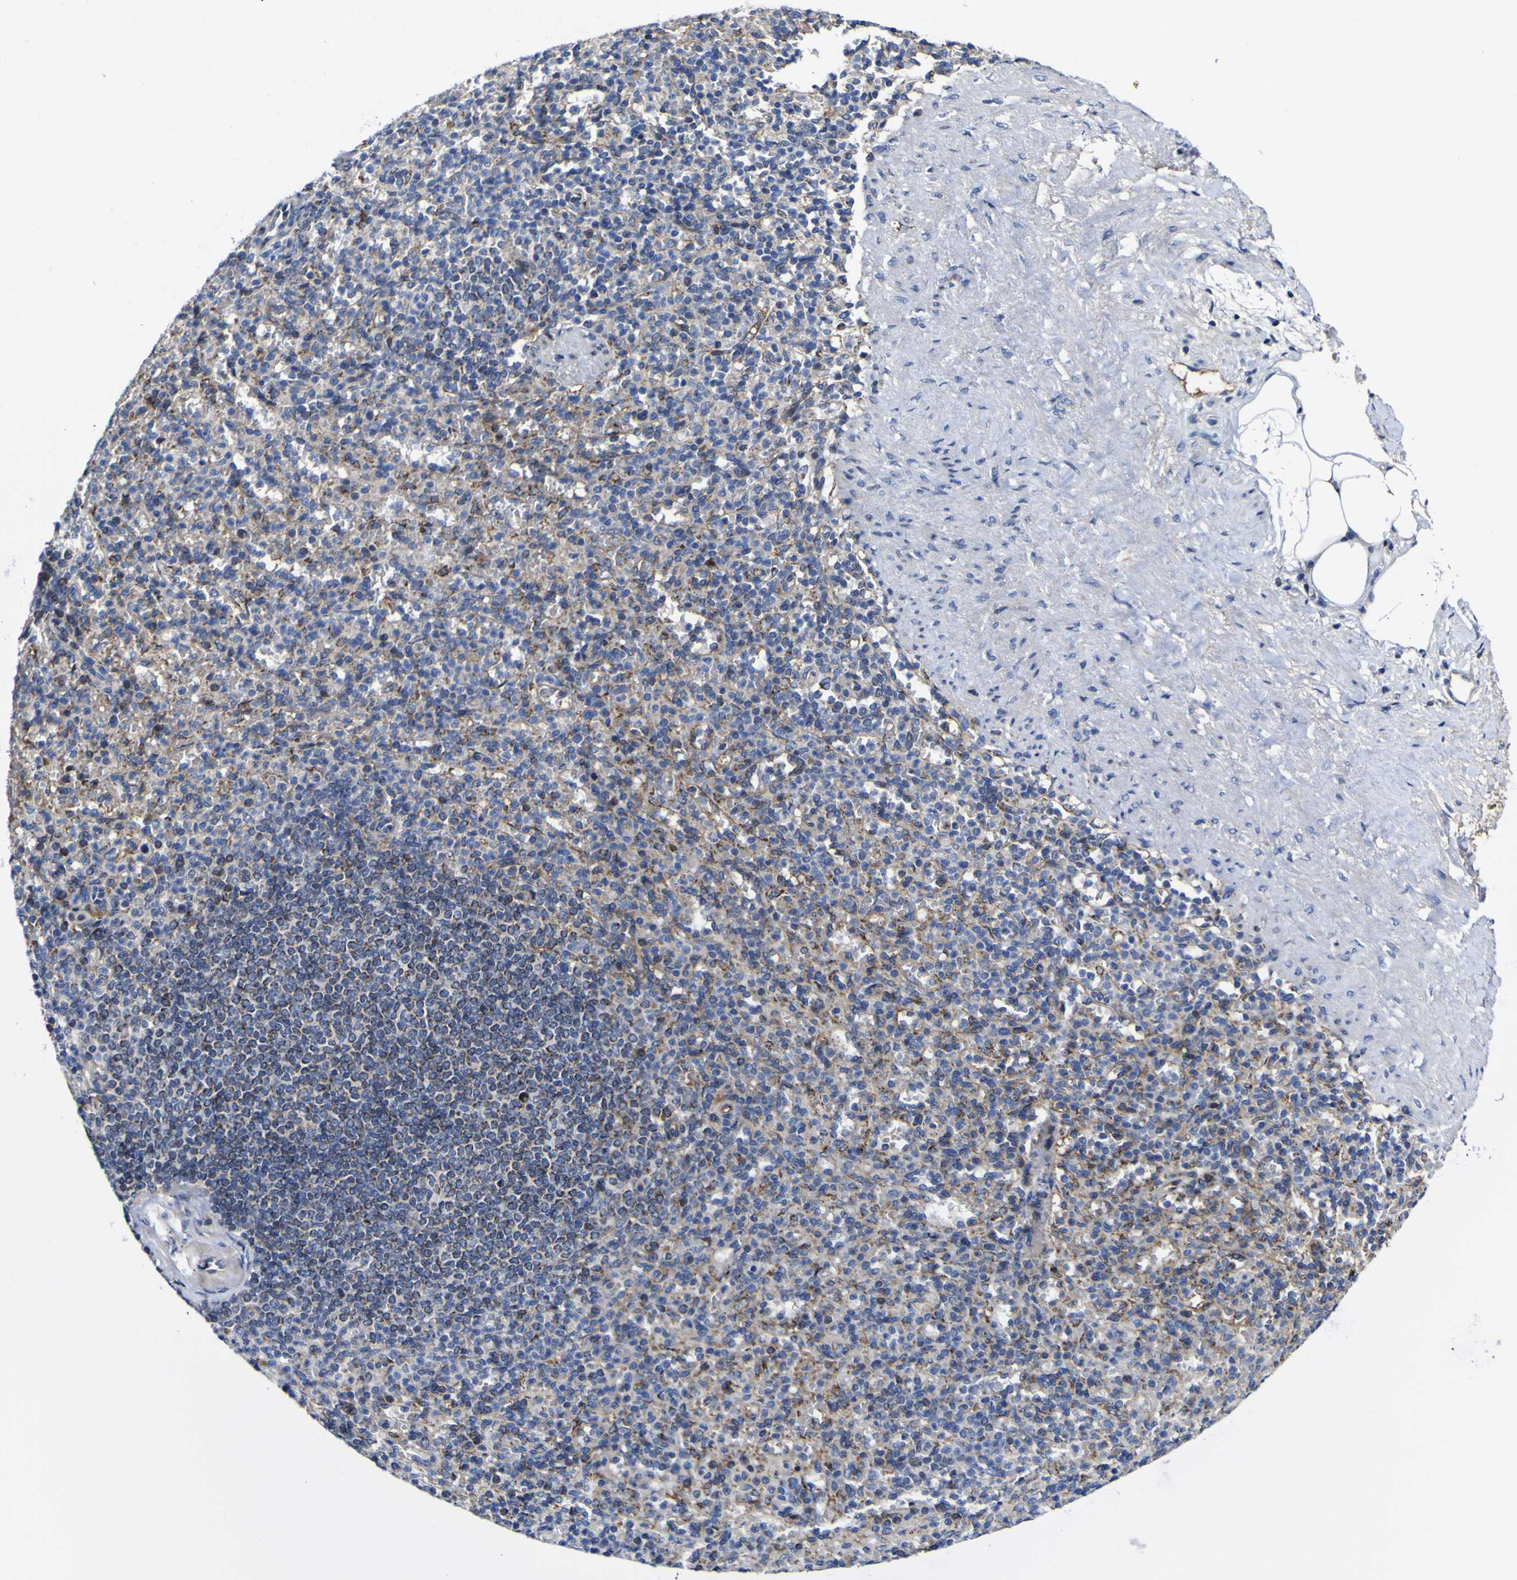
{"staining": {"intensity": "moderate", "quantity": "25%-75%", "location": "cytoplasmic/membranous"}, "tissue": "spleen", "cell_type": "Cells in red pulp", "image_type": "normal", "snomed": [{"axis": "morphology", "description": "Normal tissue, NOS"}, {"axis": "topography", "description": "Spleen"}], "caption": "Immunohistochemistry (IHC) histopathology image of normal spleen: human spleen stained using IHC shows medium levels of moderate protein expression localized specifically in the cytoplasmic/membranous of cells in red pulp, appearing as a cytoplasmic/membranous brown color.", "gene": "CCDC90B", "patient": {"sex": "female", "age": 74}}